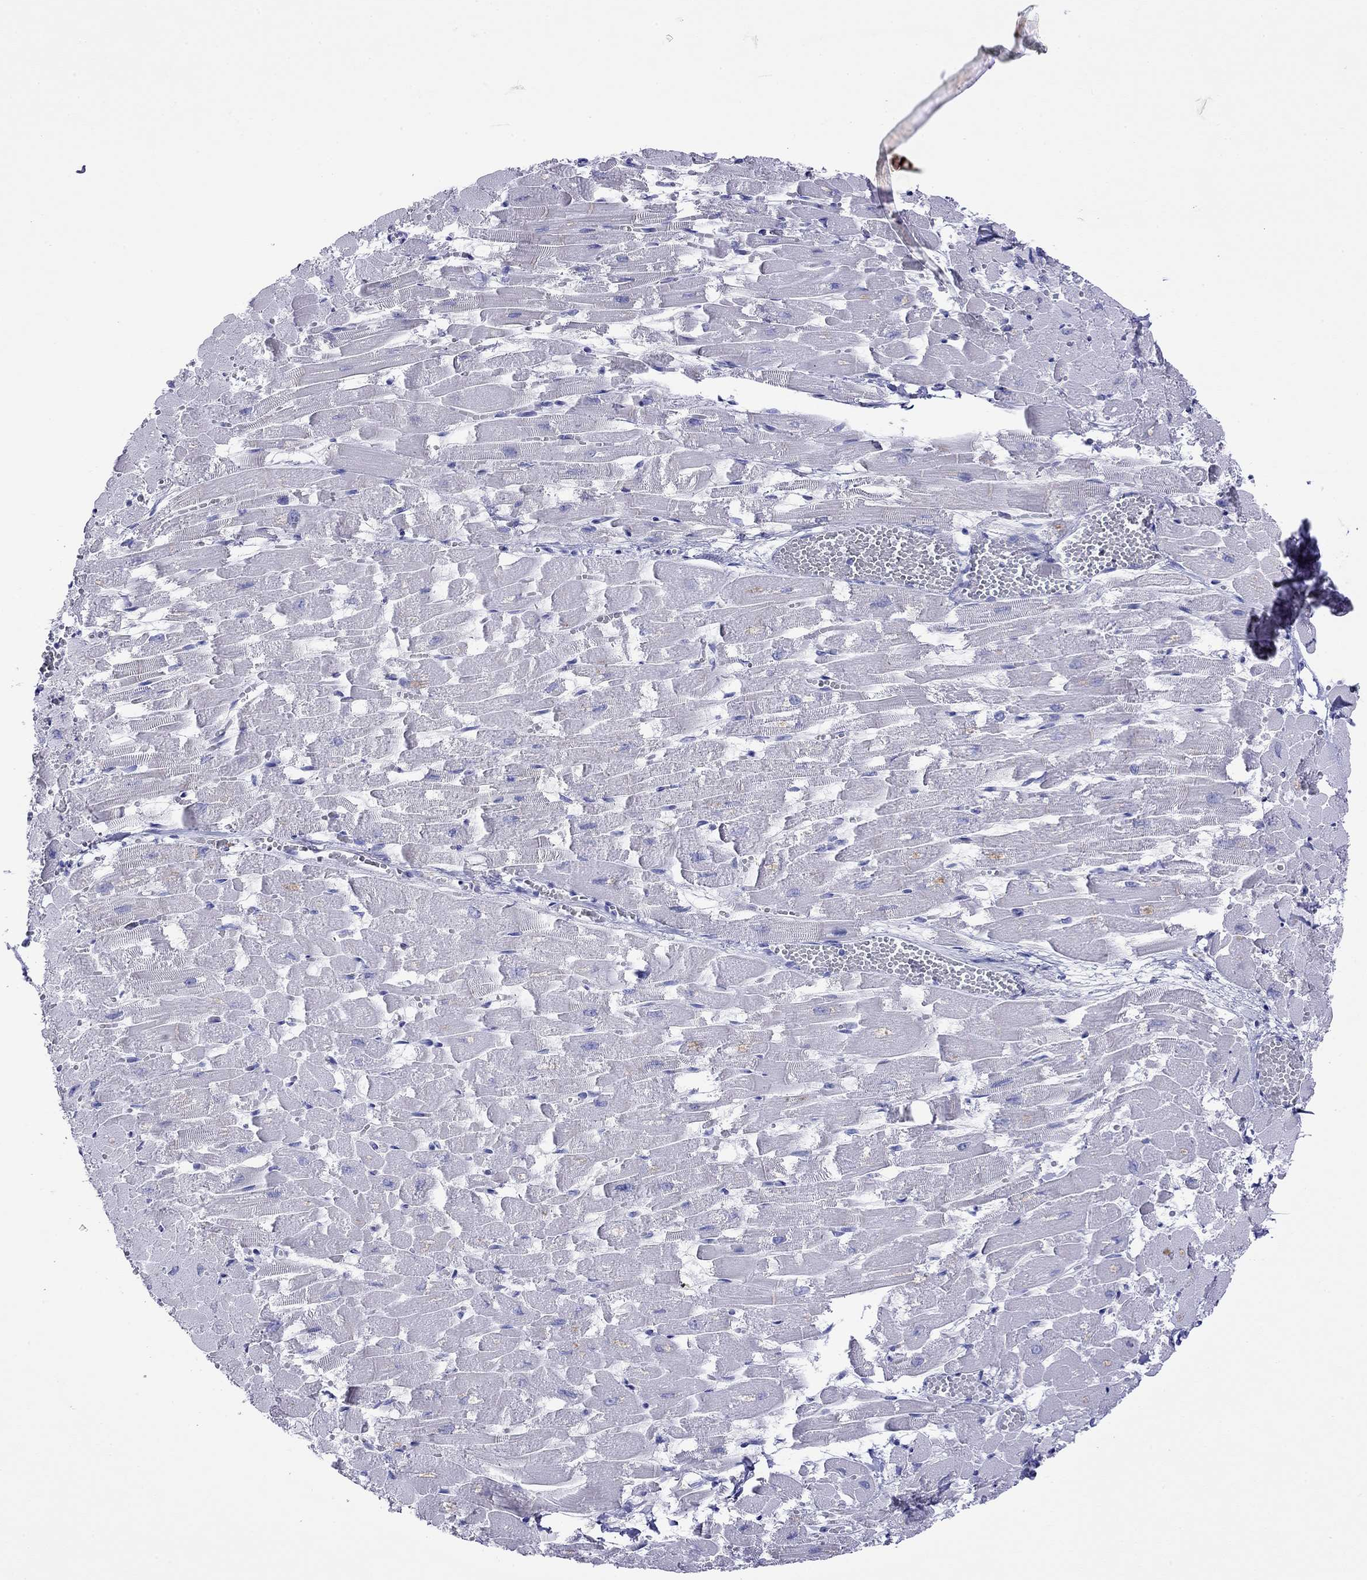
{"staining": {"intensity": "negative", "quantity": "none", "location": "none"}, "tissue": "heart muscle", "cell_type": "Cardiomyocytes", "image_type": "normal", "snomed": [{"axis": "morphology", "description": "Normal tissue, NOS"}, {"axis": "topography", "description": "Heart"}], "caption": "This is an IHC histopathology image of normal human heart muscle. There is no staining in cardiomyocytes.", "gene": "SLC30A8", "patient": {"sex": "female", "age": 52}}